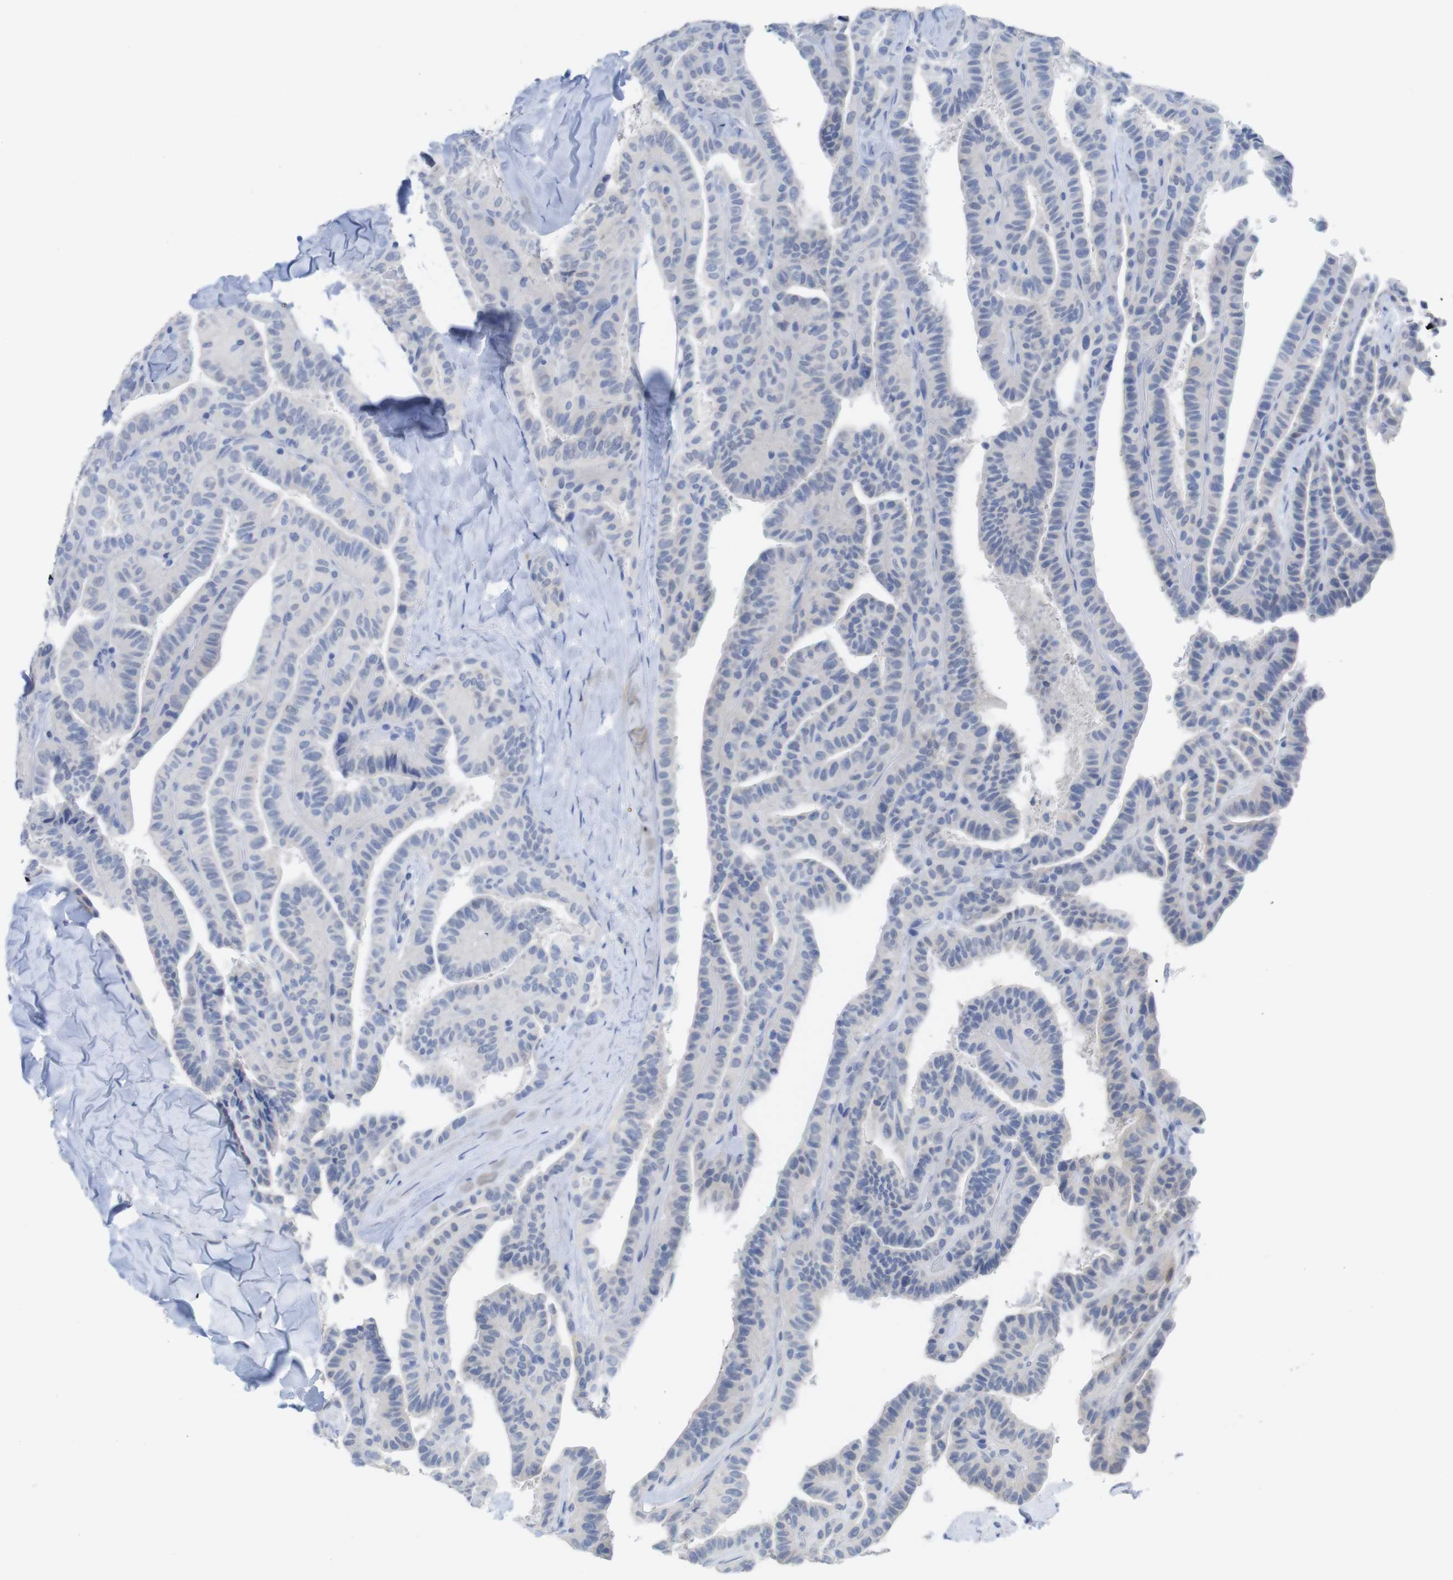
{"staining": {"intensity": "negative", "quantity": "none", "location": "none"}, "tissue": "thyroid cancer", "cell_type": "Tumor cells", "image_type": "cancer", "snomed": [{"axis": "morphology", "description": "Papillary adenocarcinoma, NOS"}, {"axis": "topography", "description": "Thyroid gland"}], "caption": "The immunohistochemistry (IHC) photomicrograph has no significant expression in tumor cells of thyroid cancer tissue.", "gene": "PNMA1", "patient": {"sex": "male", "age": 77}}